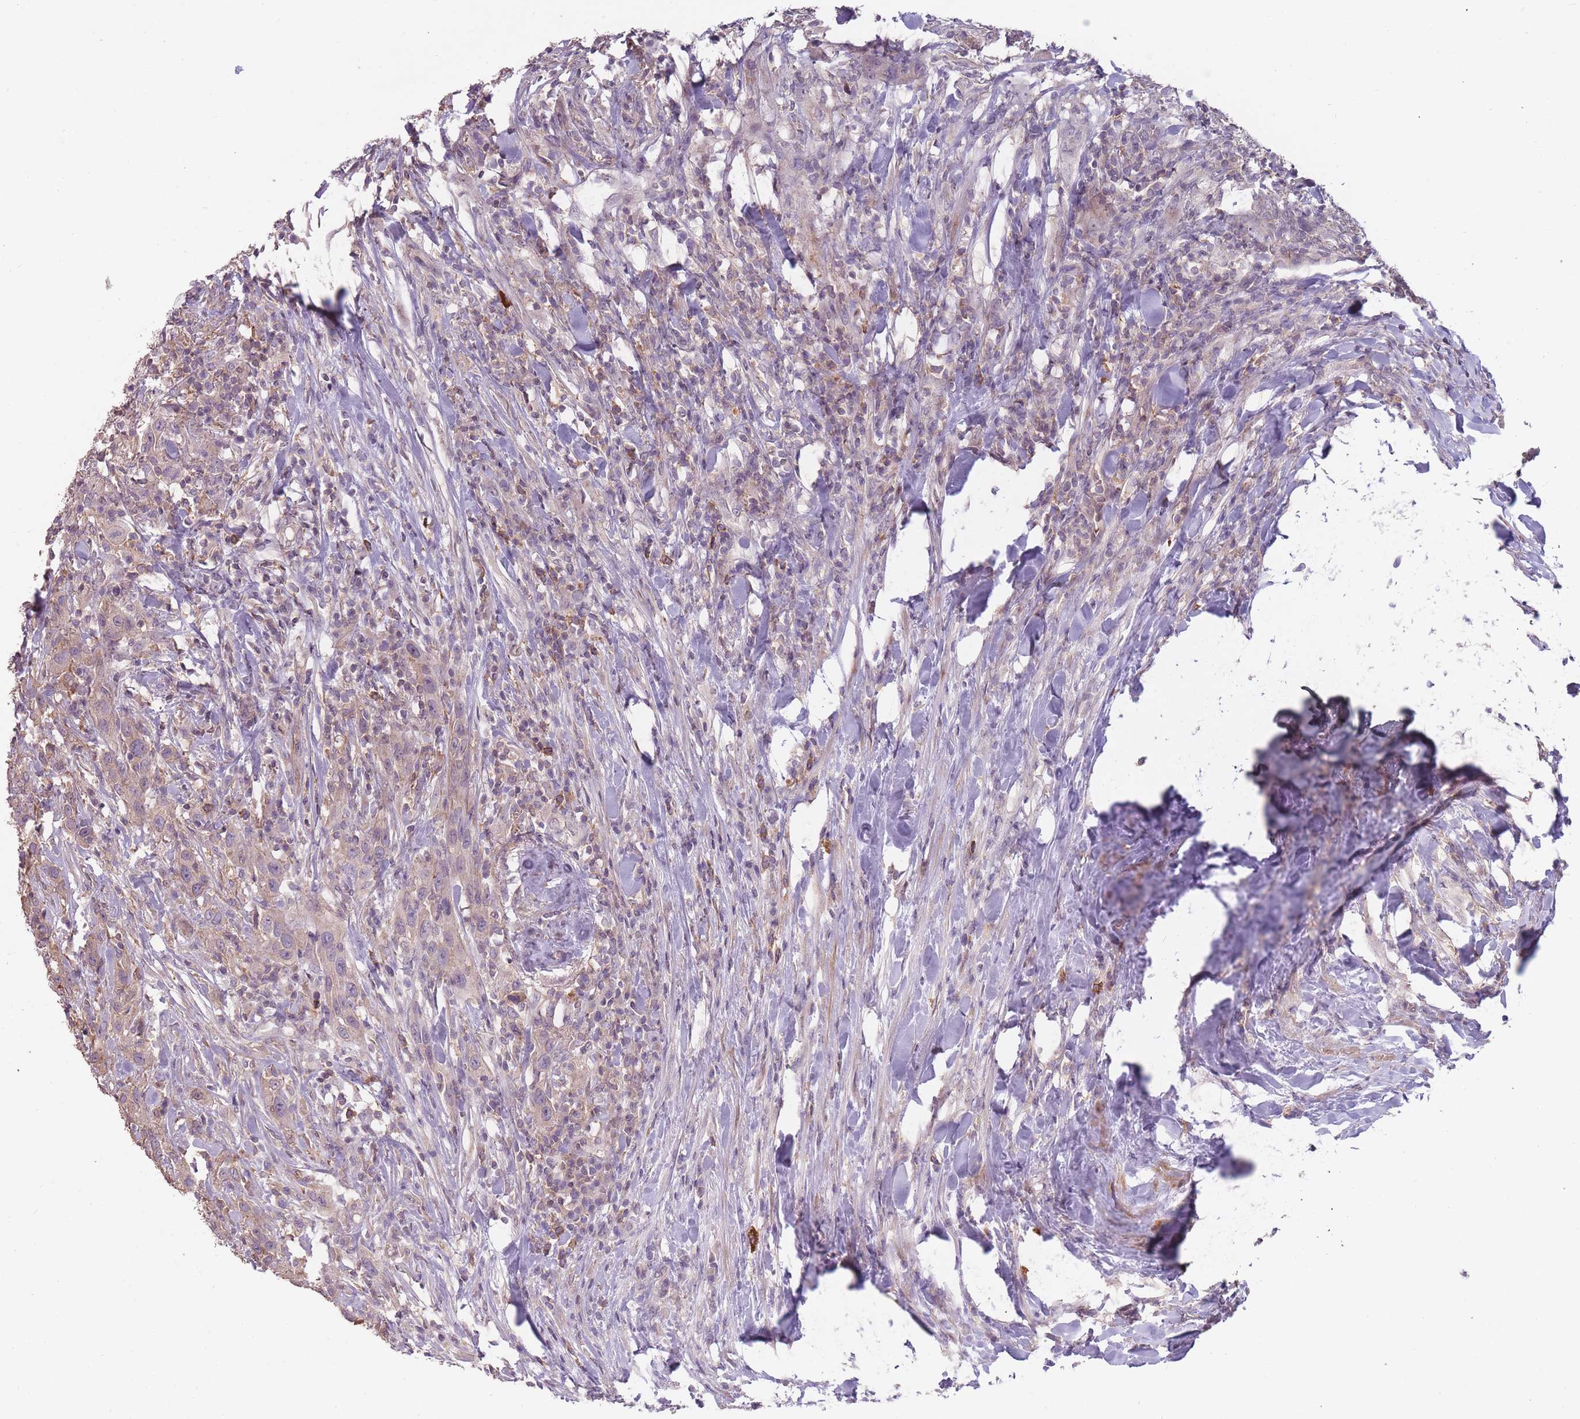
{"staining": {"intensity": "negative", "quantity": "none", "location": "none"}, "tissue": "urothelial cancer", "cell_type": "Tumor cells", "image_type": "cancer", "snomed": [{"axis": "morphology", "description": "Urothelial carcinoma, High grade"}, {"axis": "topography", "description": "Urinary bladder"}], "caption": "This is a image of immunohistochemistry (IHC) staining of high-grade urothelial carcinoma, which shows no staining in tumor cells. (Stains: DAB immunohistochemistry with hematoxylin counter stain, Microscopy: brightfield microscopy at high magnification).", "gene": "TET3", "patient": {"sex": "male", "age": 61}}